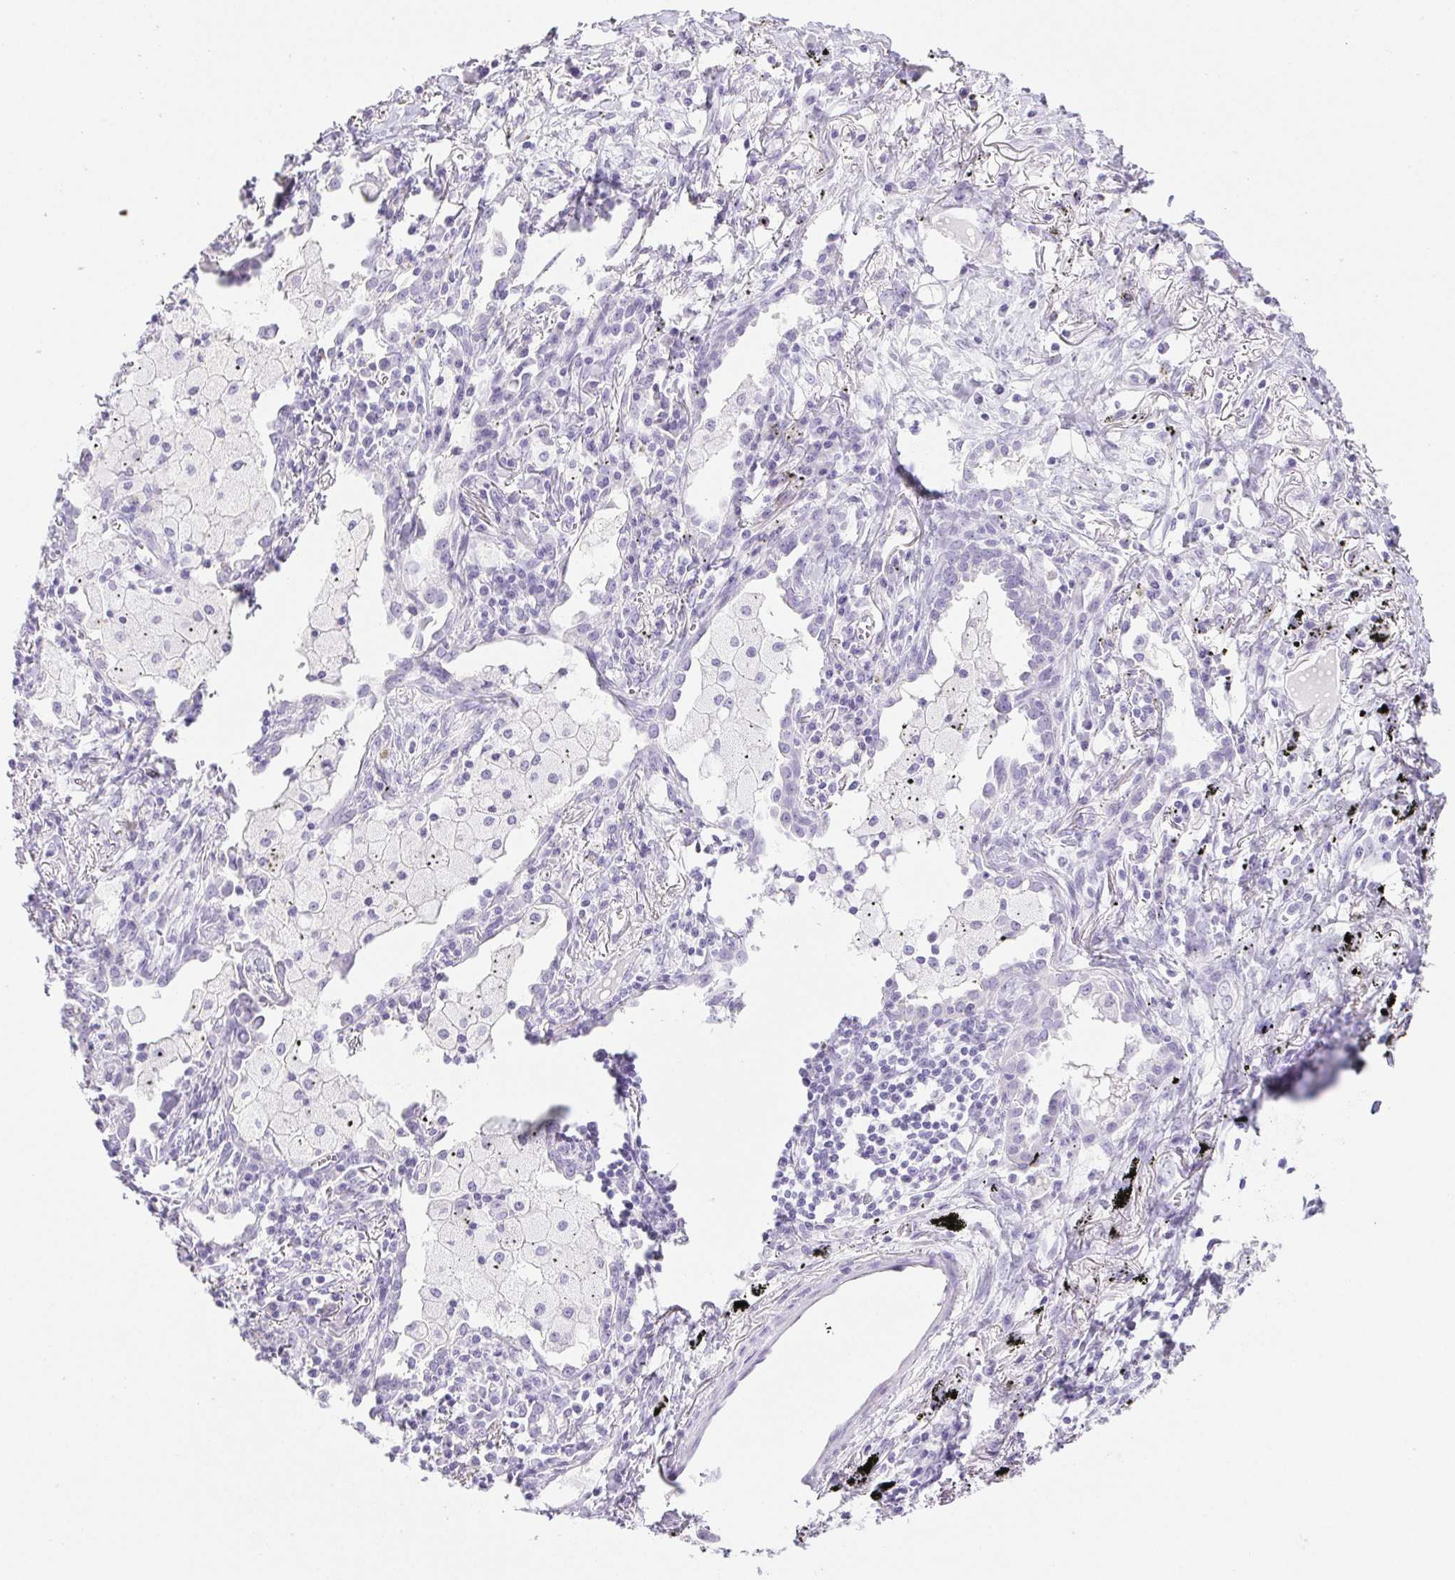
{"staining": {"intensity": "negative", "quantity": "none", "location": "none"}, "tissue": "lung cancer", "cell_type": "Tumor cells", "image_type": "cancer", "snomed": [{"axis": "morphology", "description": "Squamous cell carcinoma, NOS"}, {"axis": "topography", "description": "Lung"}], "caption": "Lung squamous cell carcinoma was stained to show a protein in brown. There is no significant positivity in tumor cells.", "gene": "HLA-G", "patient": {"sex": "male", "age": 74}}